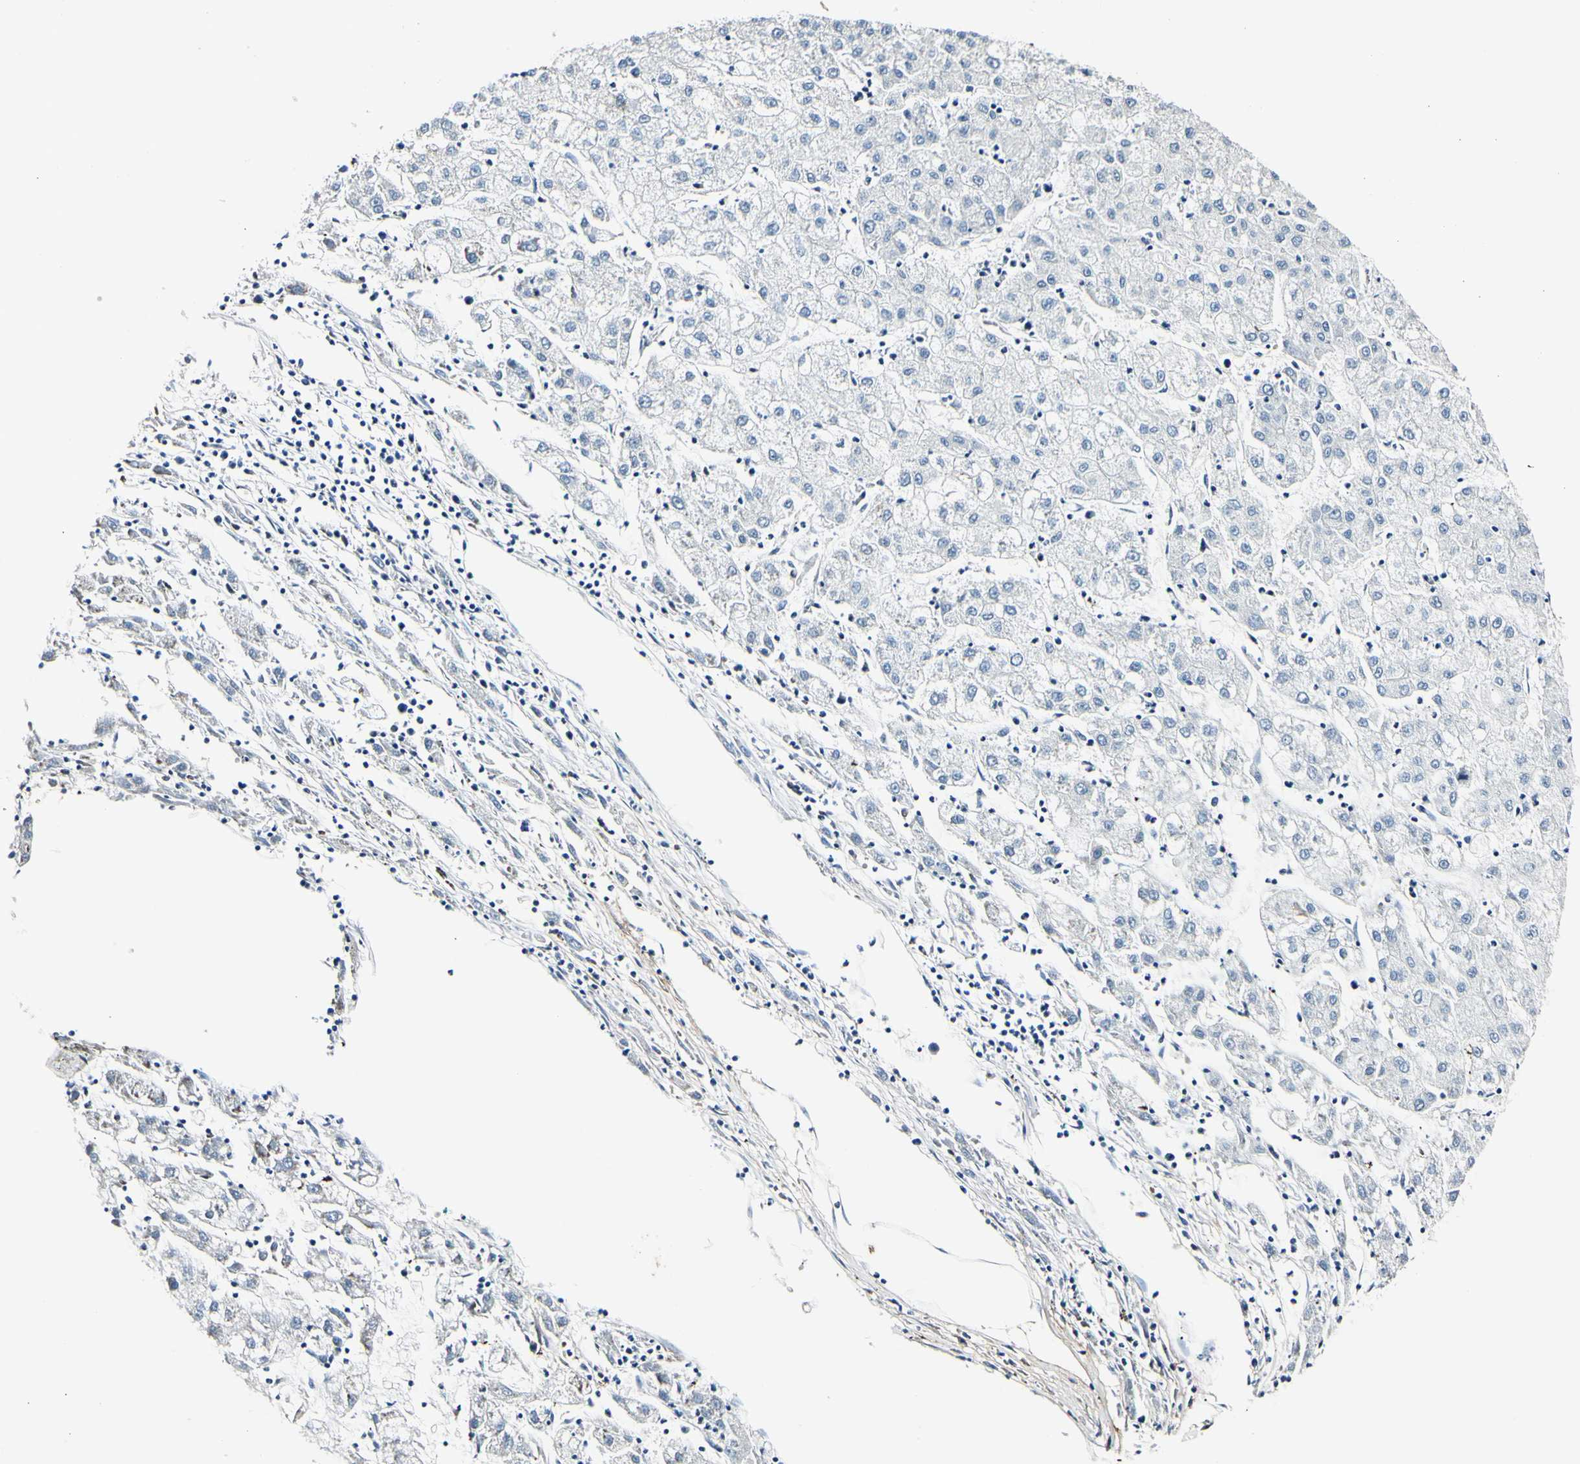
{"staining": {"intensity": "negative", "quantity": "none", "location": "none"}, "tissue": "liver cancer", "cell_type": "Tumor cells", "image_type": "cancer", "snomed": [{"axis": "morphology", "description": "Carcinoma, Hepatocellular, NOS"}, {"axis": "topography", "description": "Liver"}], "caption": "The photomicrograph exhibits no staining of tumor cells in liver cancer (hepatocellular carcinoma).", "gene": "COL6A3", "patient": {"sex": "male", "age": 72}}